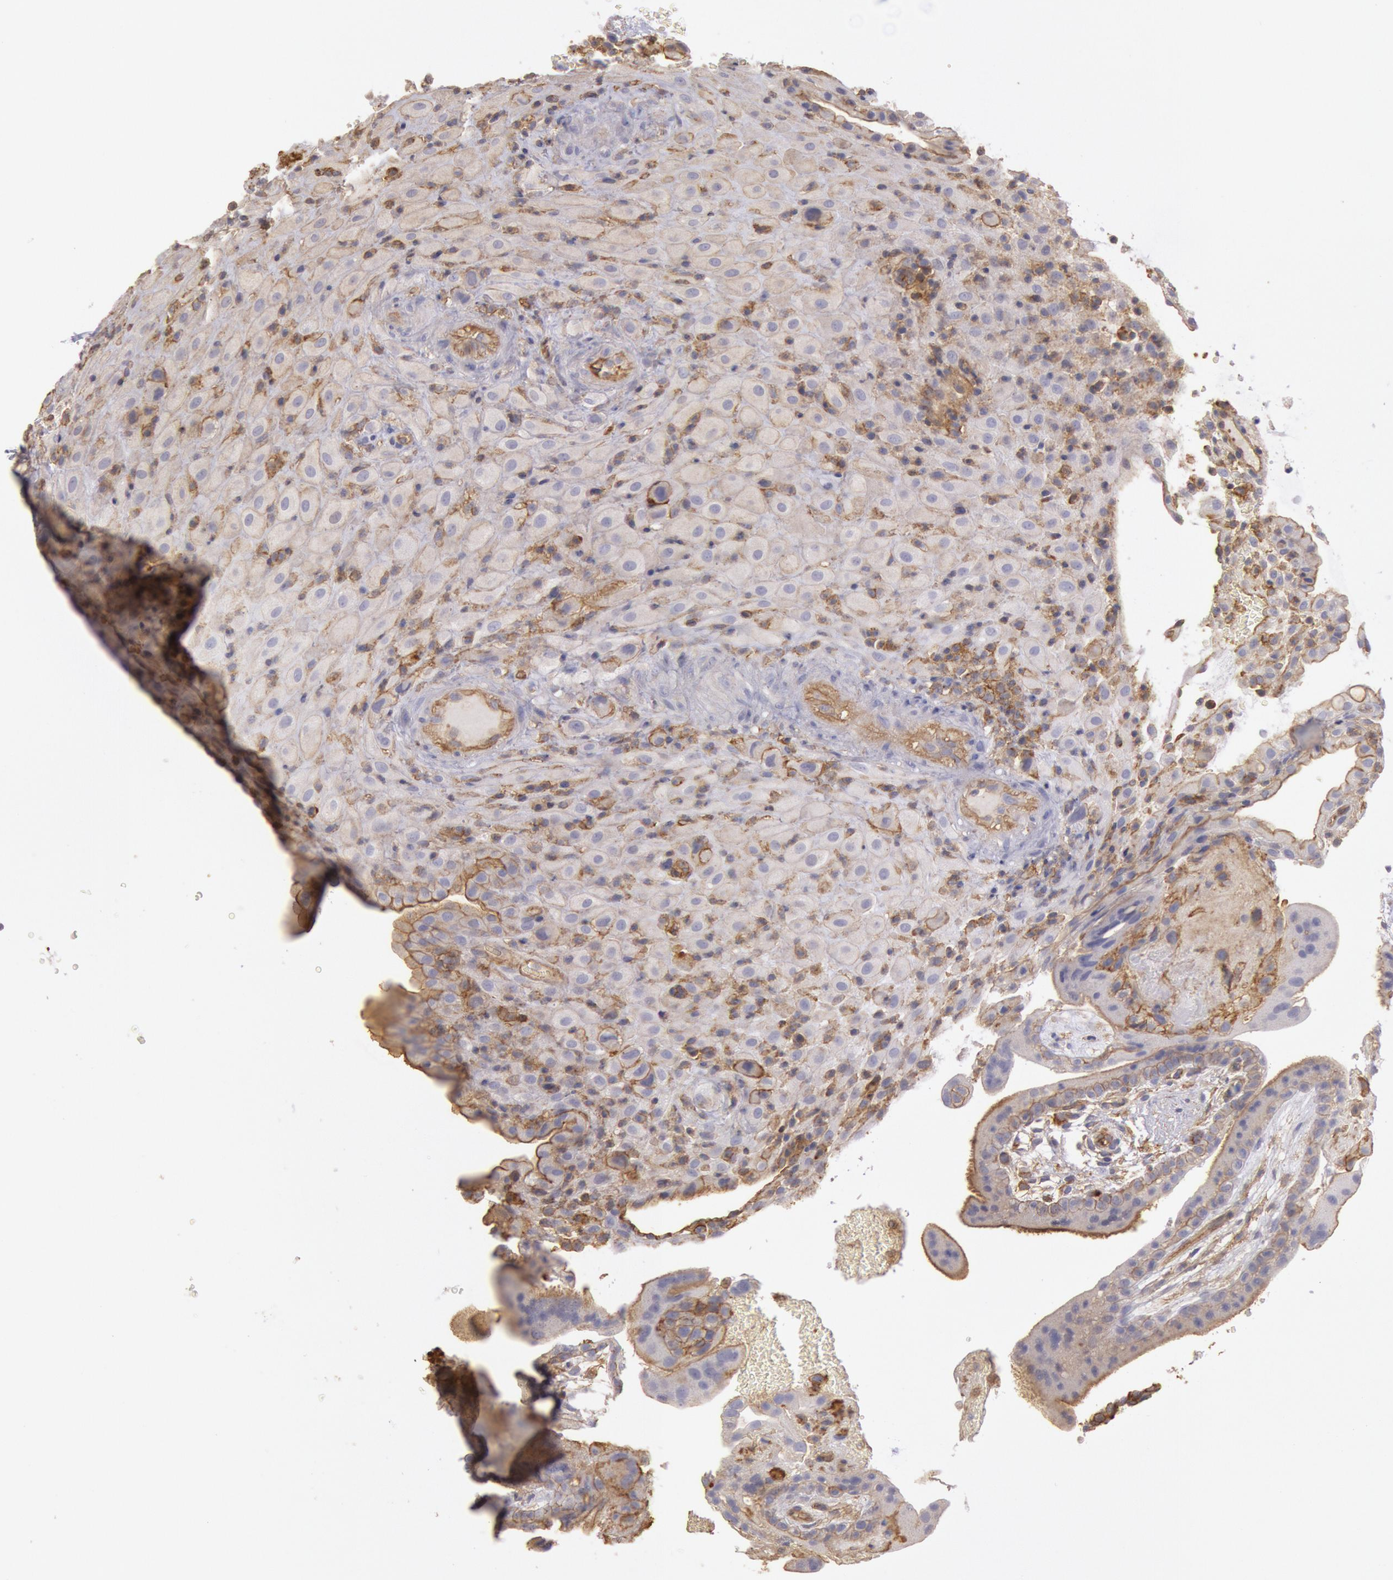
{"staining": {"intensity": "moderate", "quantity": "<25%", "location": "cytoplasmic/membranous"}, "tissue": "placenta", "cell_type": "Decidual cells", "image_type": "normal", "snomed": [{"axis": "morphology", "description": "Normal tissue, NOS"}, {"axis": "topography", "description": "Placenta"}], "caption": "Protein staining demonstrates moderate cytoplasmic/membranous expression in approximately <25% of decidual cells in benign placenta. (DAB IHC, brown staining for protein, blue staining for nuclei).", "gene": "SNAP23", "patient": {"sex": "female", "age": 19}}